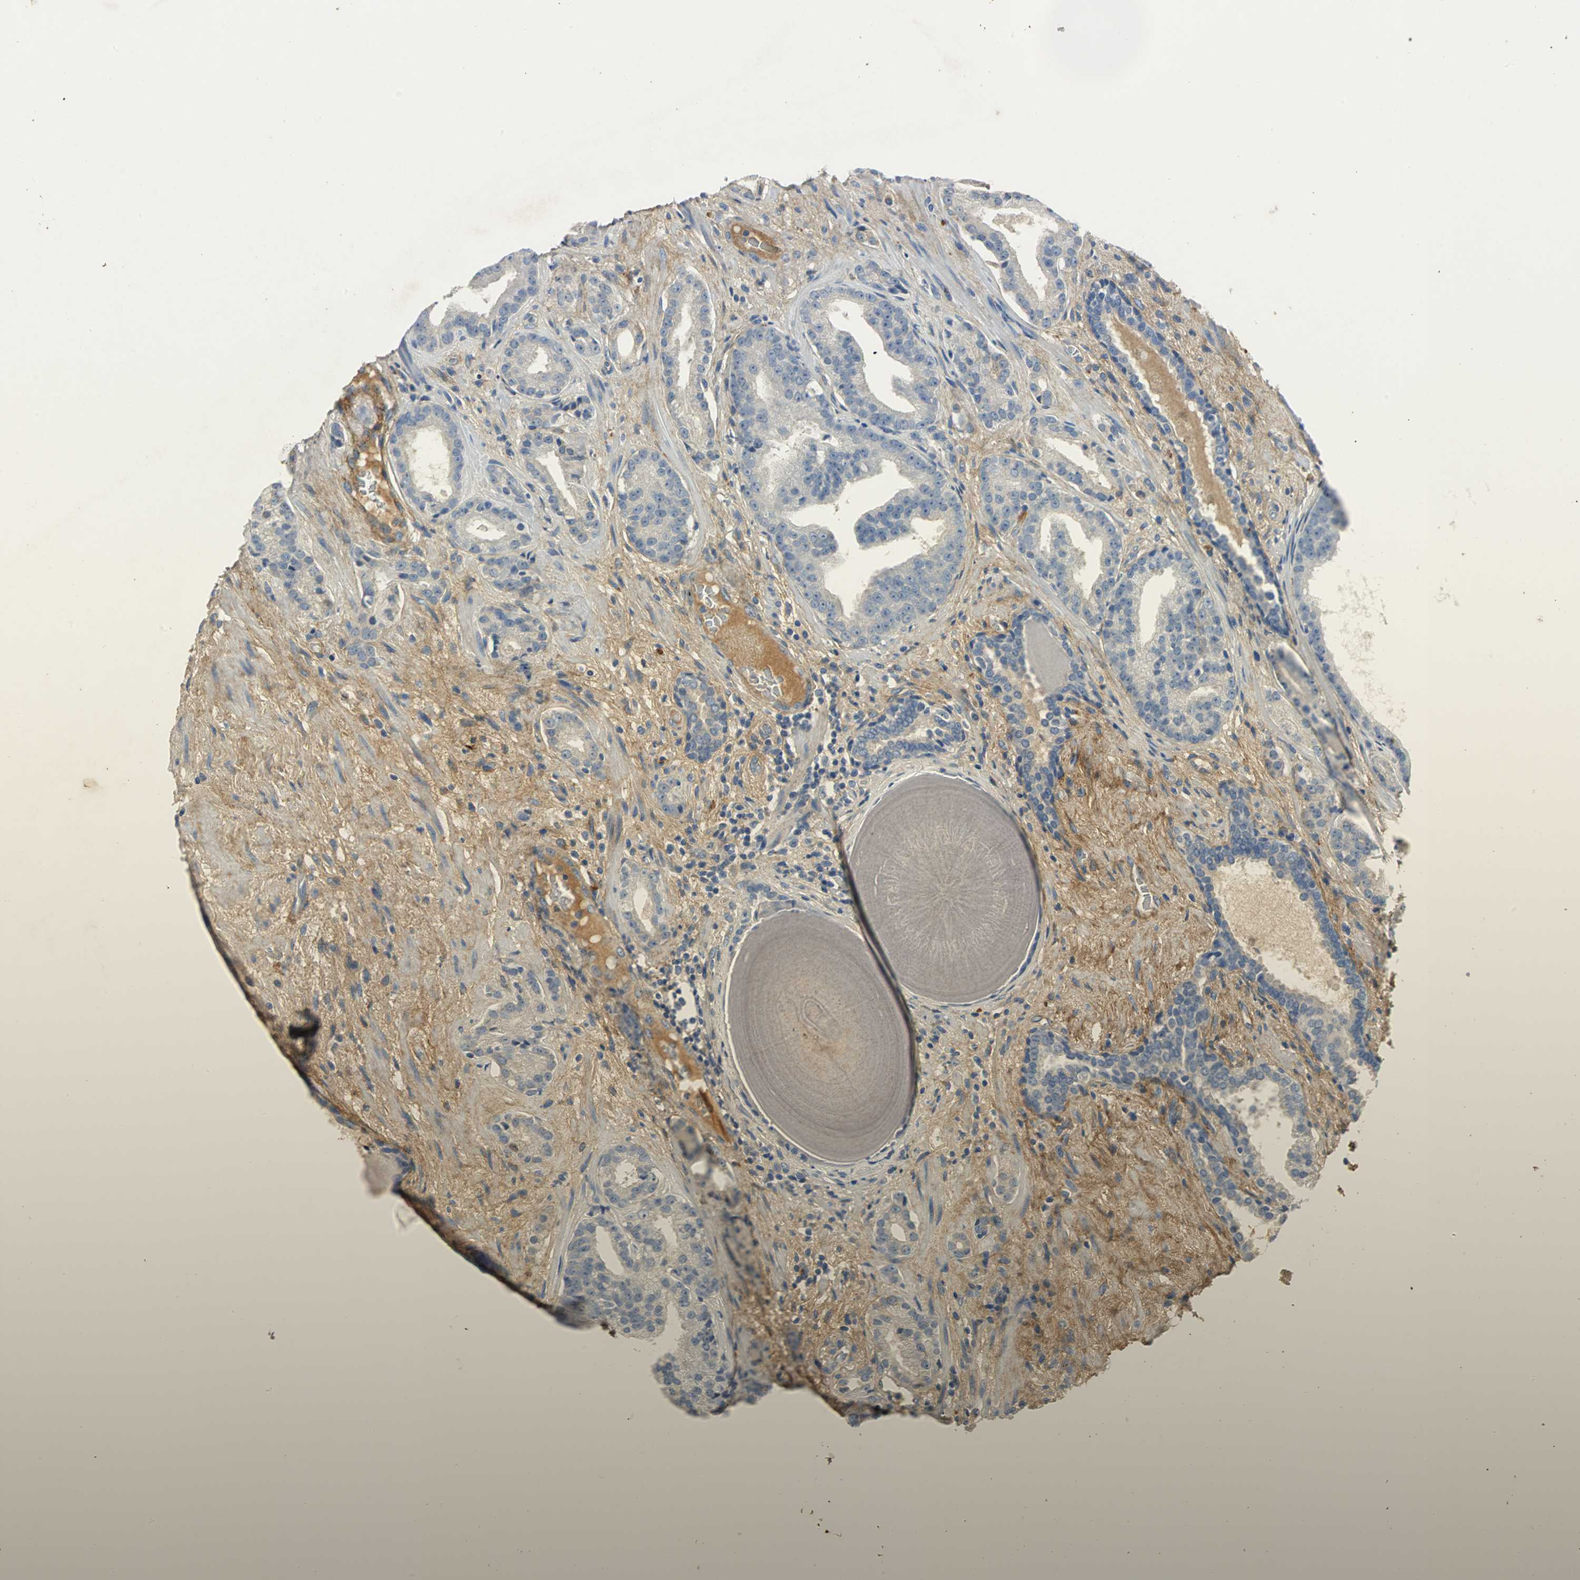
{"staining": {"intensity": "negative", "quantity": "none", "location": "none"}, "tissue": "prostate cancer", "cell_type": "Tumor cells", "image_type": "cancer", "snomed": [{"axis": "morphology", "description": "Adenocarcinoma, Low grade"}, {"axis": "topography", "description": "Prostate"}], "caption": "Immunohistochemistry image of prostate cancer stained for a protein (brown), which shows no expression in tumor cells.", "gene": "EFNB3", "patient": {"sex": "male", "age": 63}}